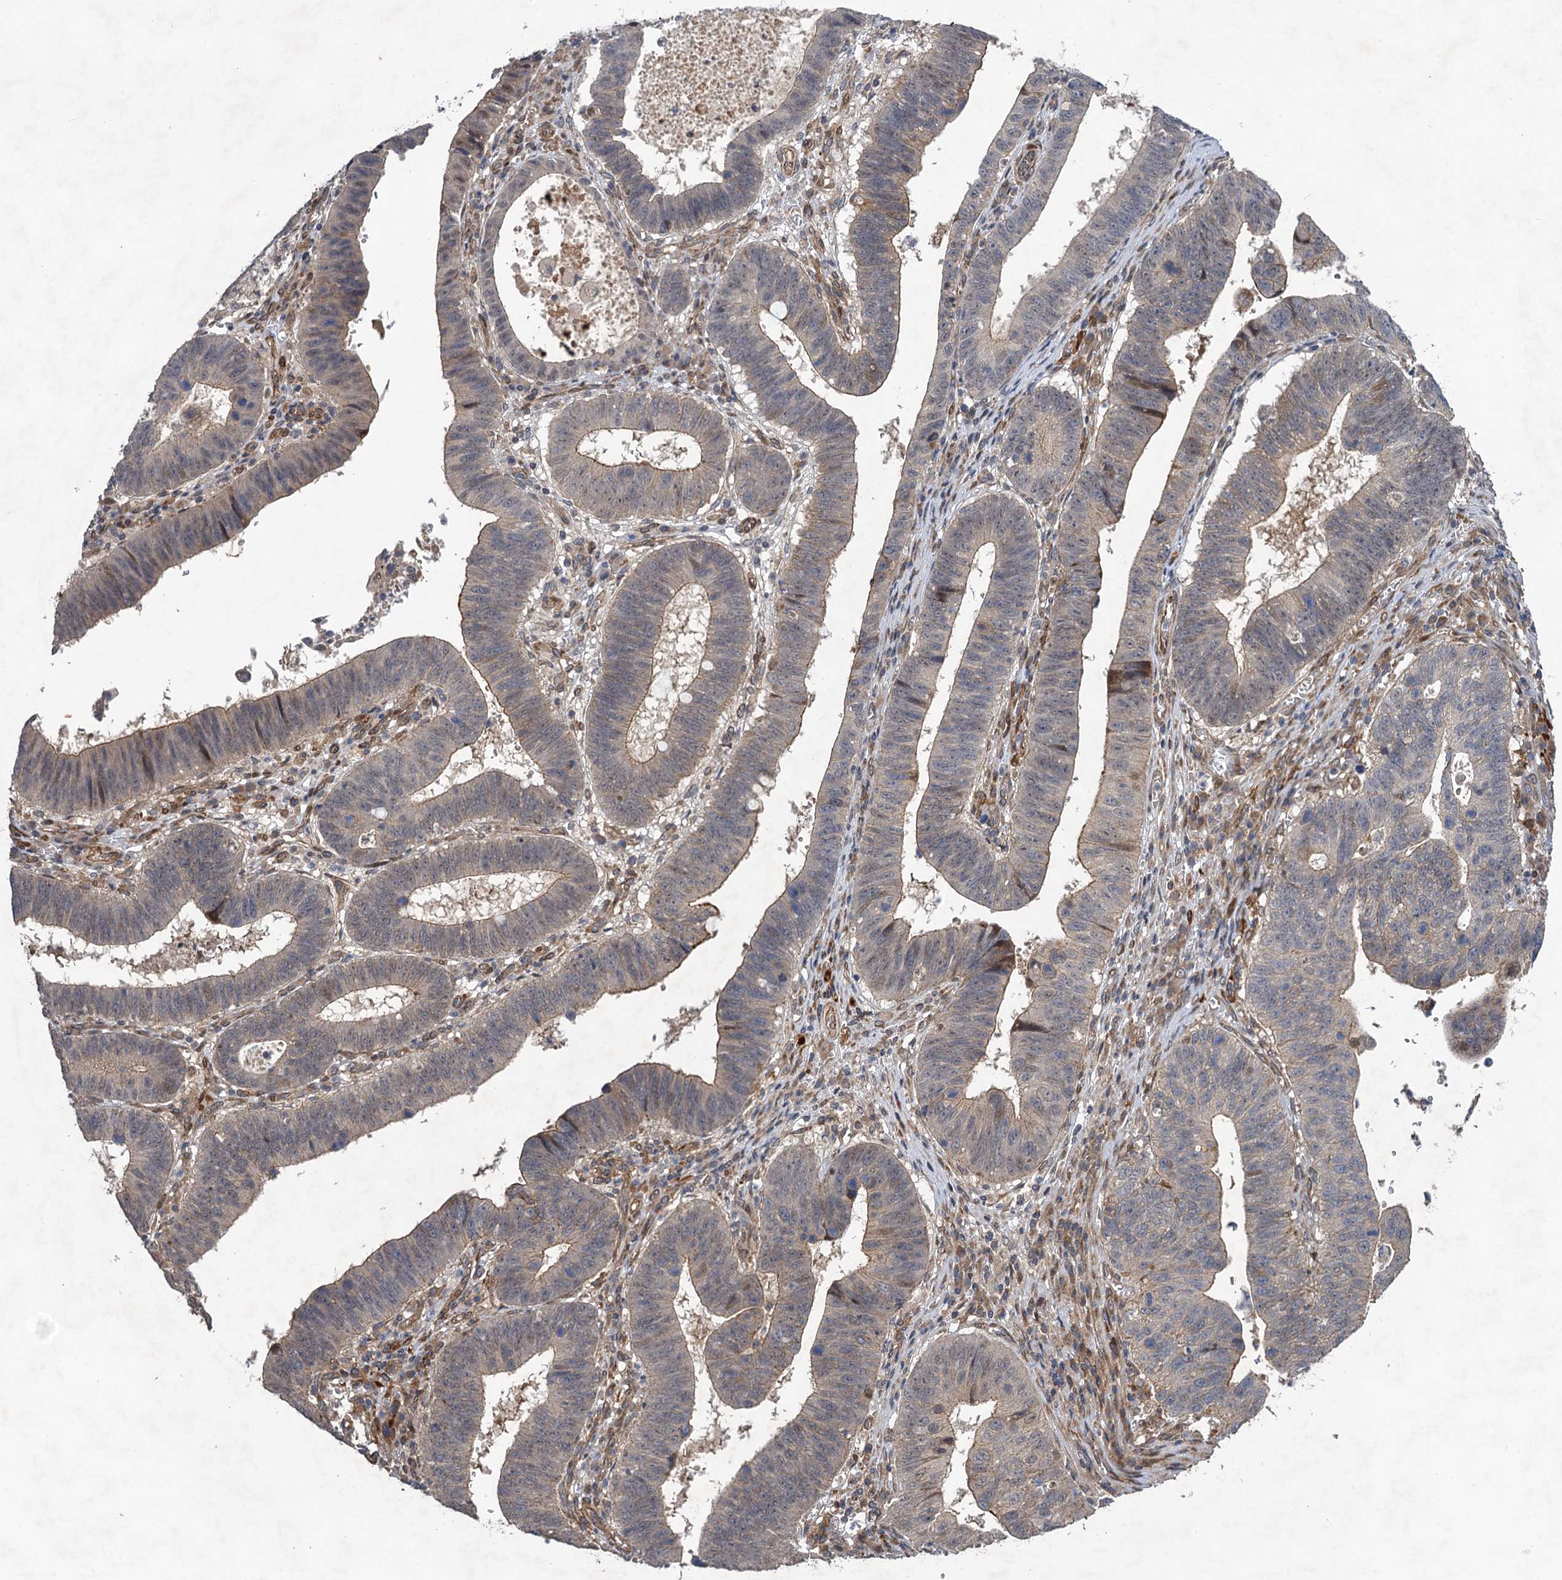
{"staining": {"intensity": "weak", "quantity": "<25%", "location": "nuclear"}, "tissue": "stomach cancer", "cell_type": "Tumor cells", "image_type": "cancer", "snomed": [{"axis": "morphology", "description": "Adenocarcinoma, NOS"}, {"axis": "topography", "description": "Stomach"}], "caption": "This is an immunohistochemistry histopathology image of stomach adenocarcinoma. There is no expression in tumor cells.", "gene": "NUDT22", "patient": {"sex": "male", "age": 59}}